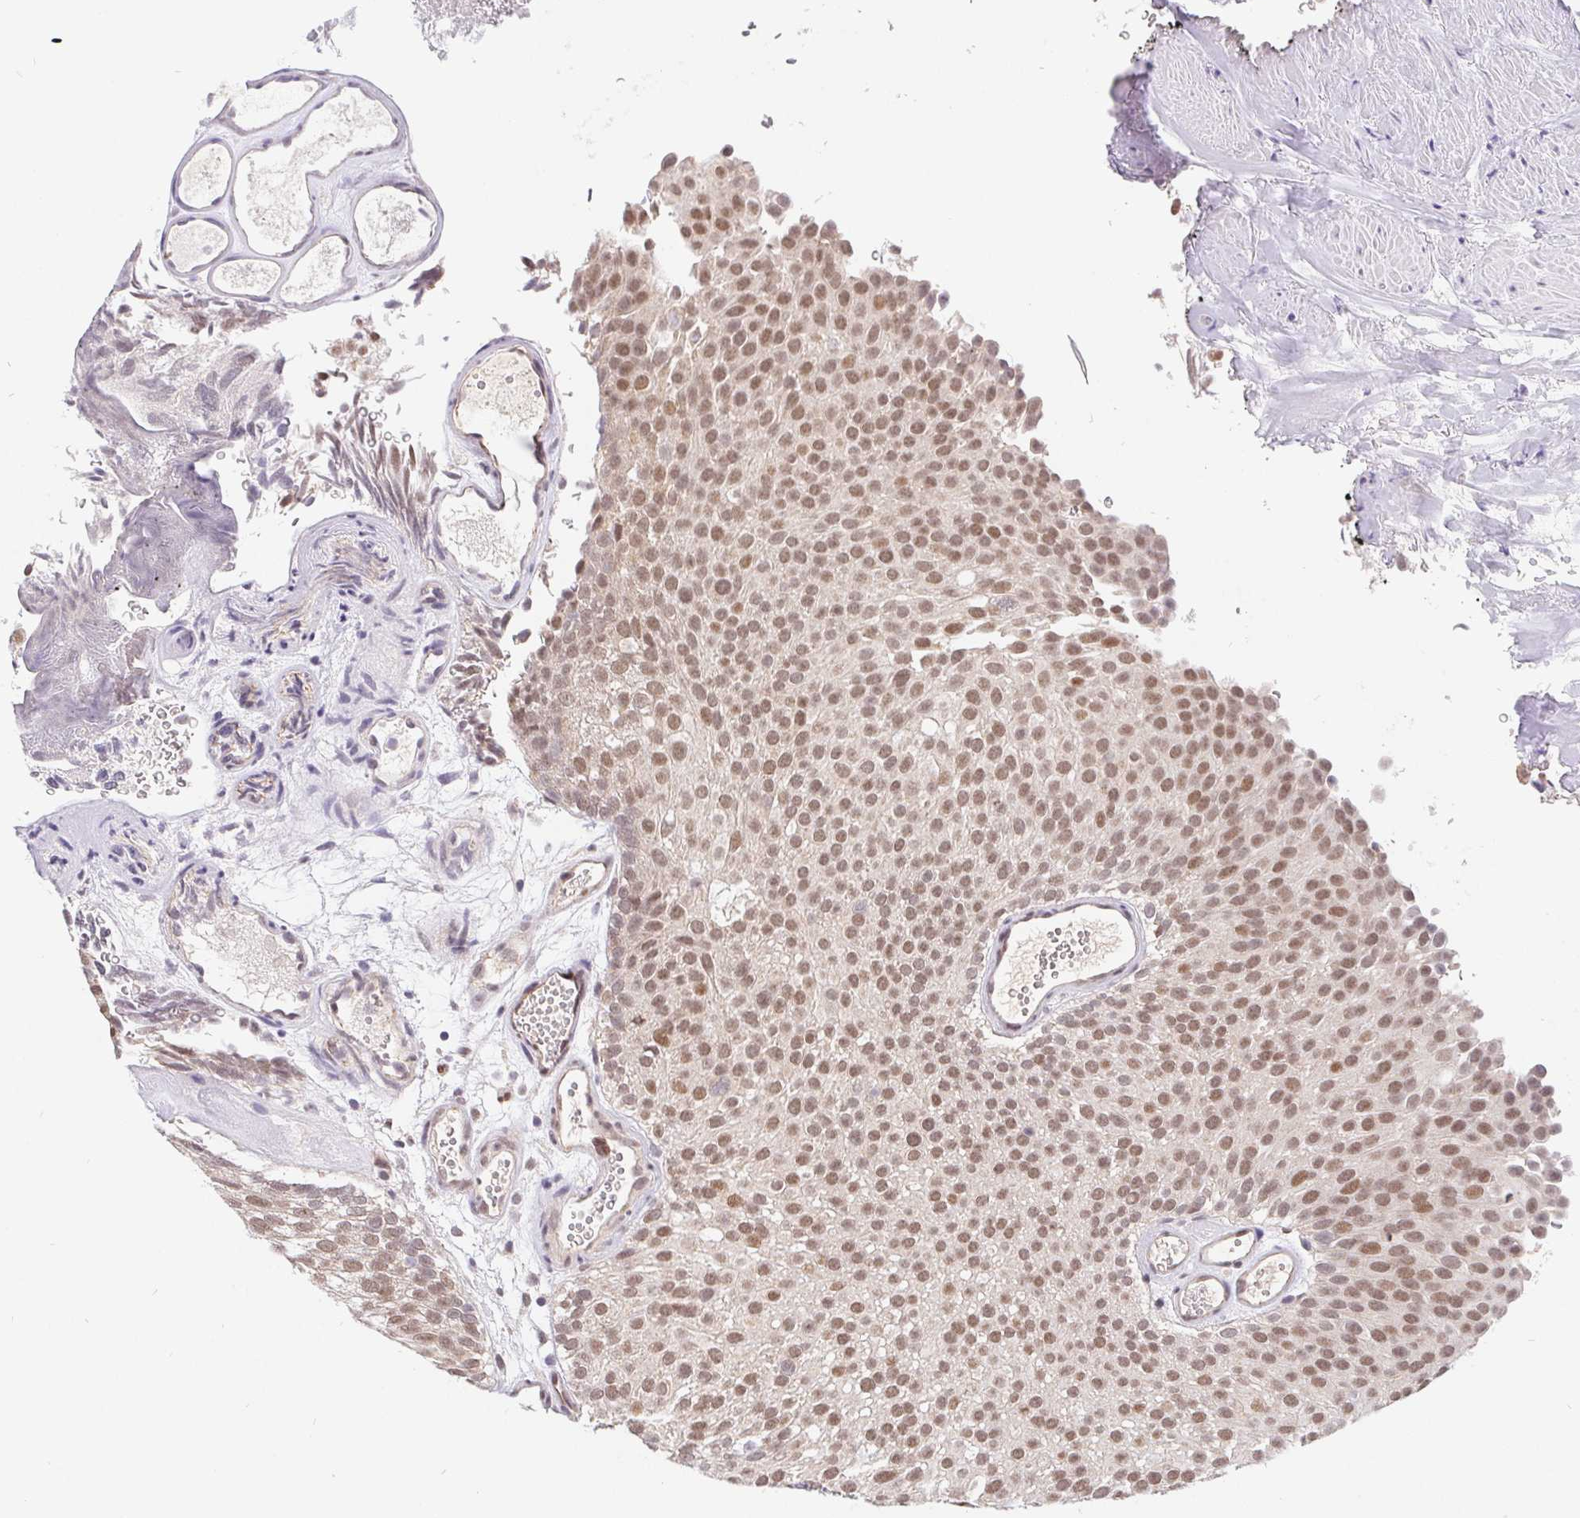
{"staining": {"intensity": "moderate", "quantity": ">75%", "location": "nuclear"}, "tissue": "urothelial cancer", "cell_type": "Tumor cells", "image_type": "cancer", "snomed": [{"axis": "morphology", "description": "Urothelial carcinoma, Low grade"}, {"axis": "topography", "description": "Urinary bladder"}], "caption": "Urothelial cancer tissue exhibits moderate nuclear expression in about >75% of tumor cells, visualized by immunohistochemistry.", "gene": "POU2F1", "patient": {"sex": "male", "age": 78}}